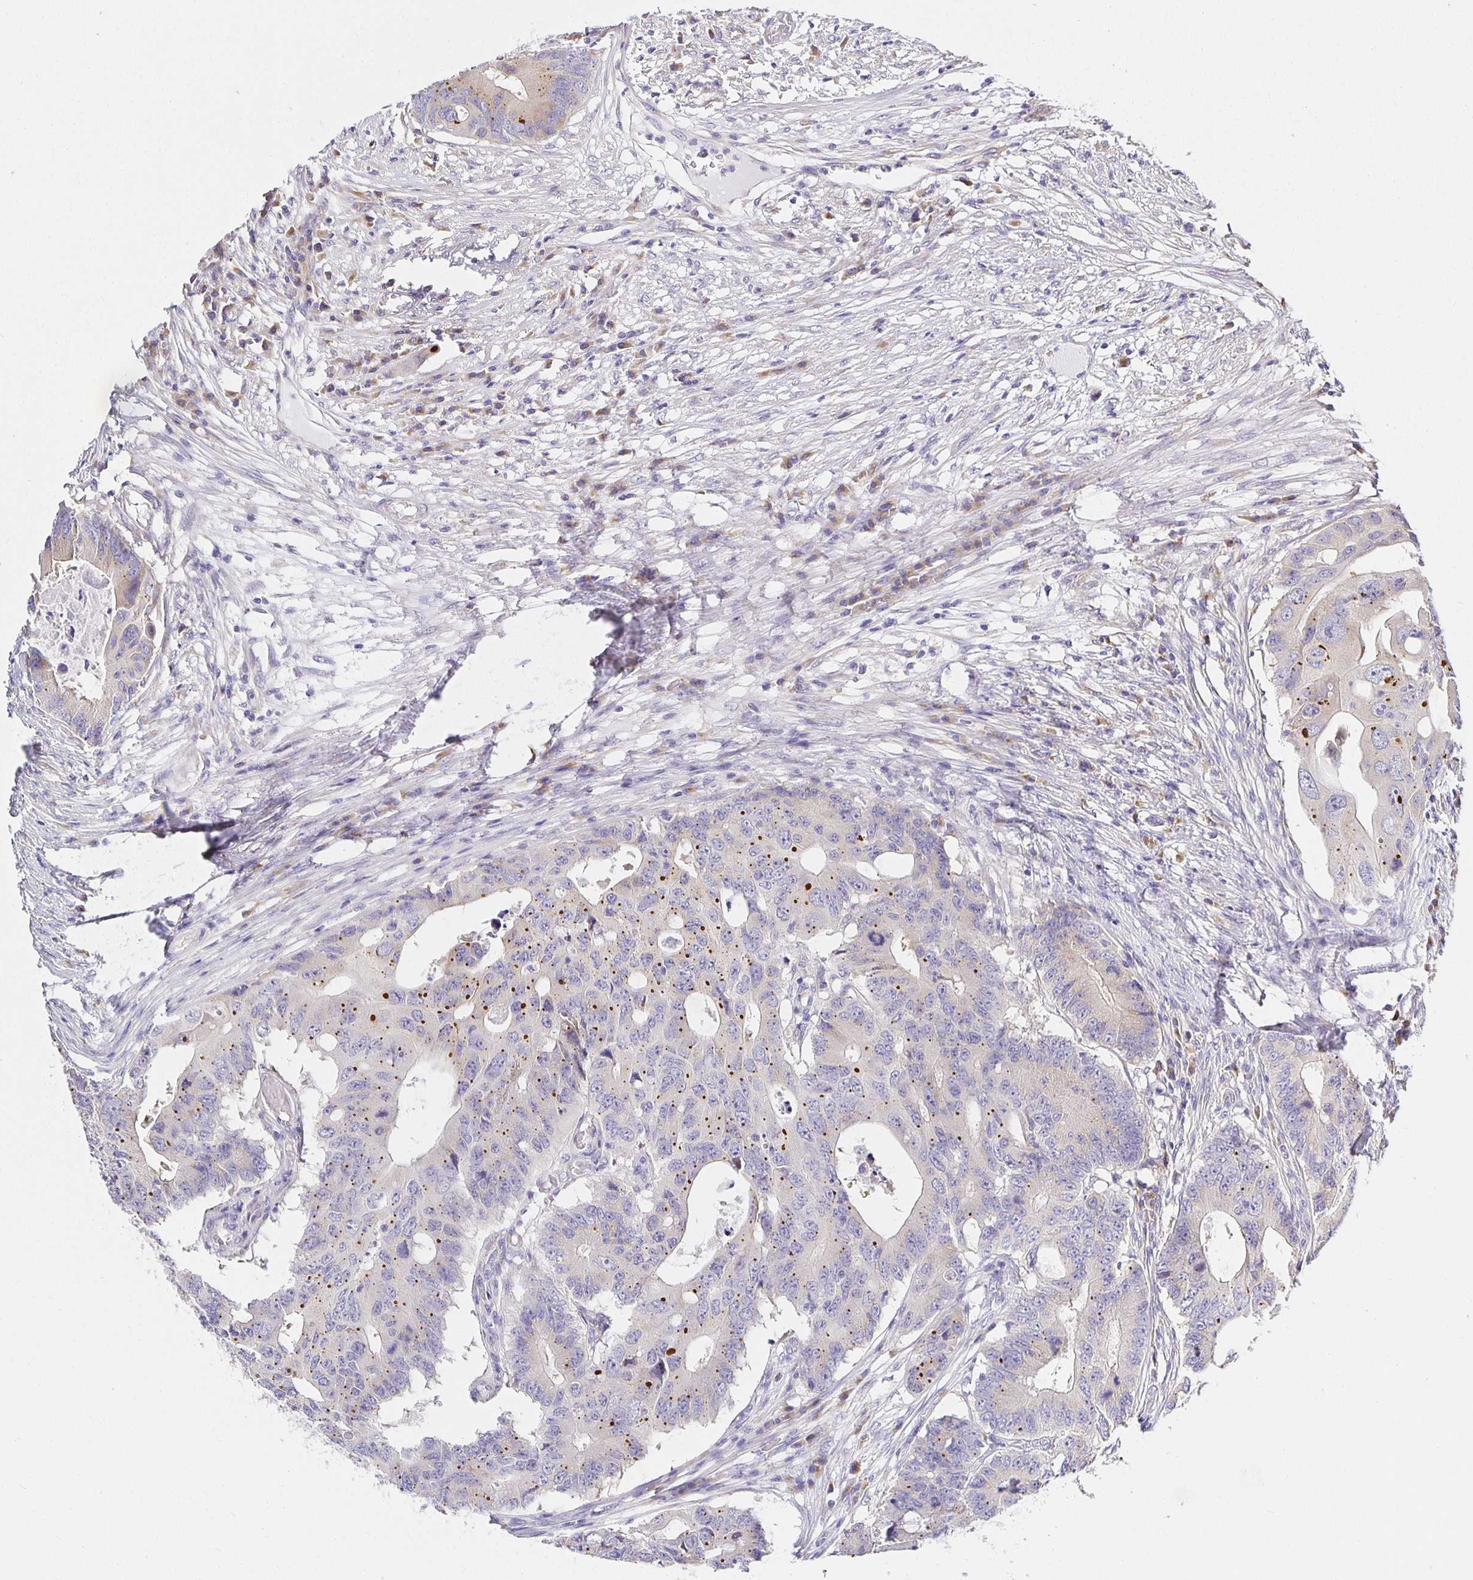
{"staining": {"intensity": "moderate", "quantity": "<25%", "location": "cytoplasmic/membranous"}, "tissue": "colorectal cancer", "cell_type": "Tumor cells", "image_type": "cancer", "snomed": [{"axis": "morphology", "description": "Adenocarcinoma, NOS"}, {"axis": "topography", "description": "Colon"}], "caption": "High-magnification brightfield microscopy of colorectal adenocarcinoma stained with DAB (brown) and counterstained with hematoxylin (blue). tumor cells exhibit moderate cytoplasmic/membranous positivity is seen in about<25% of cells. The protein is stained brown, and the nuclei are stained in blue (DAB (3,3'-diaminobenzidine) IHC with brightfield microscopy, high magnification).", "gene": "OPALIN", "patient": {"sex": "male", "age": 71}}